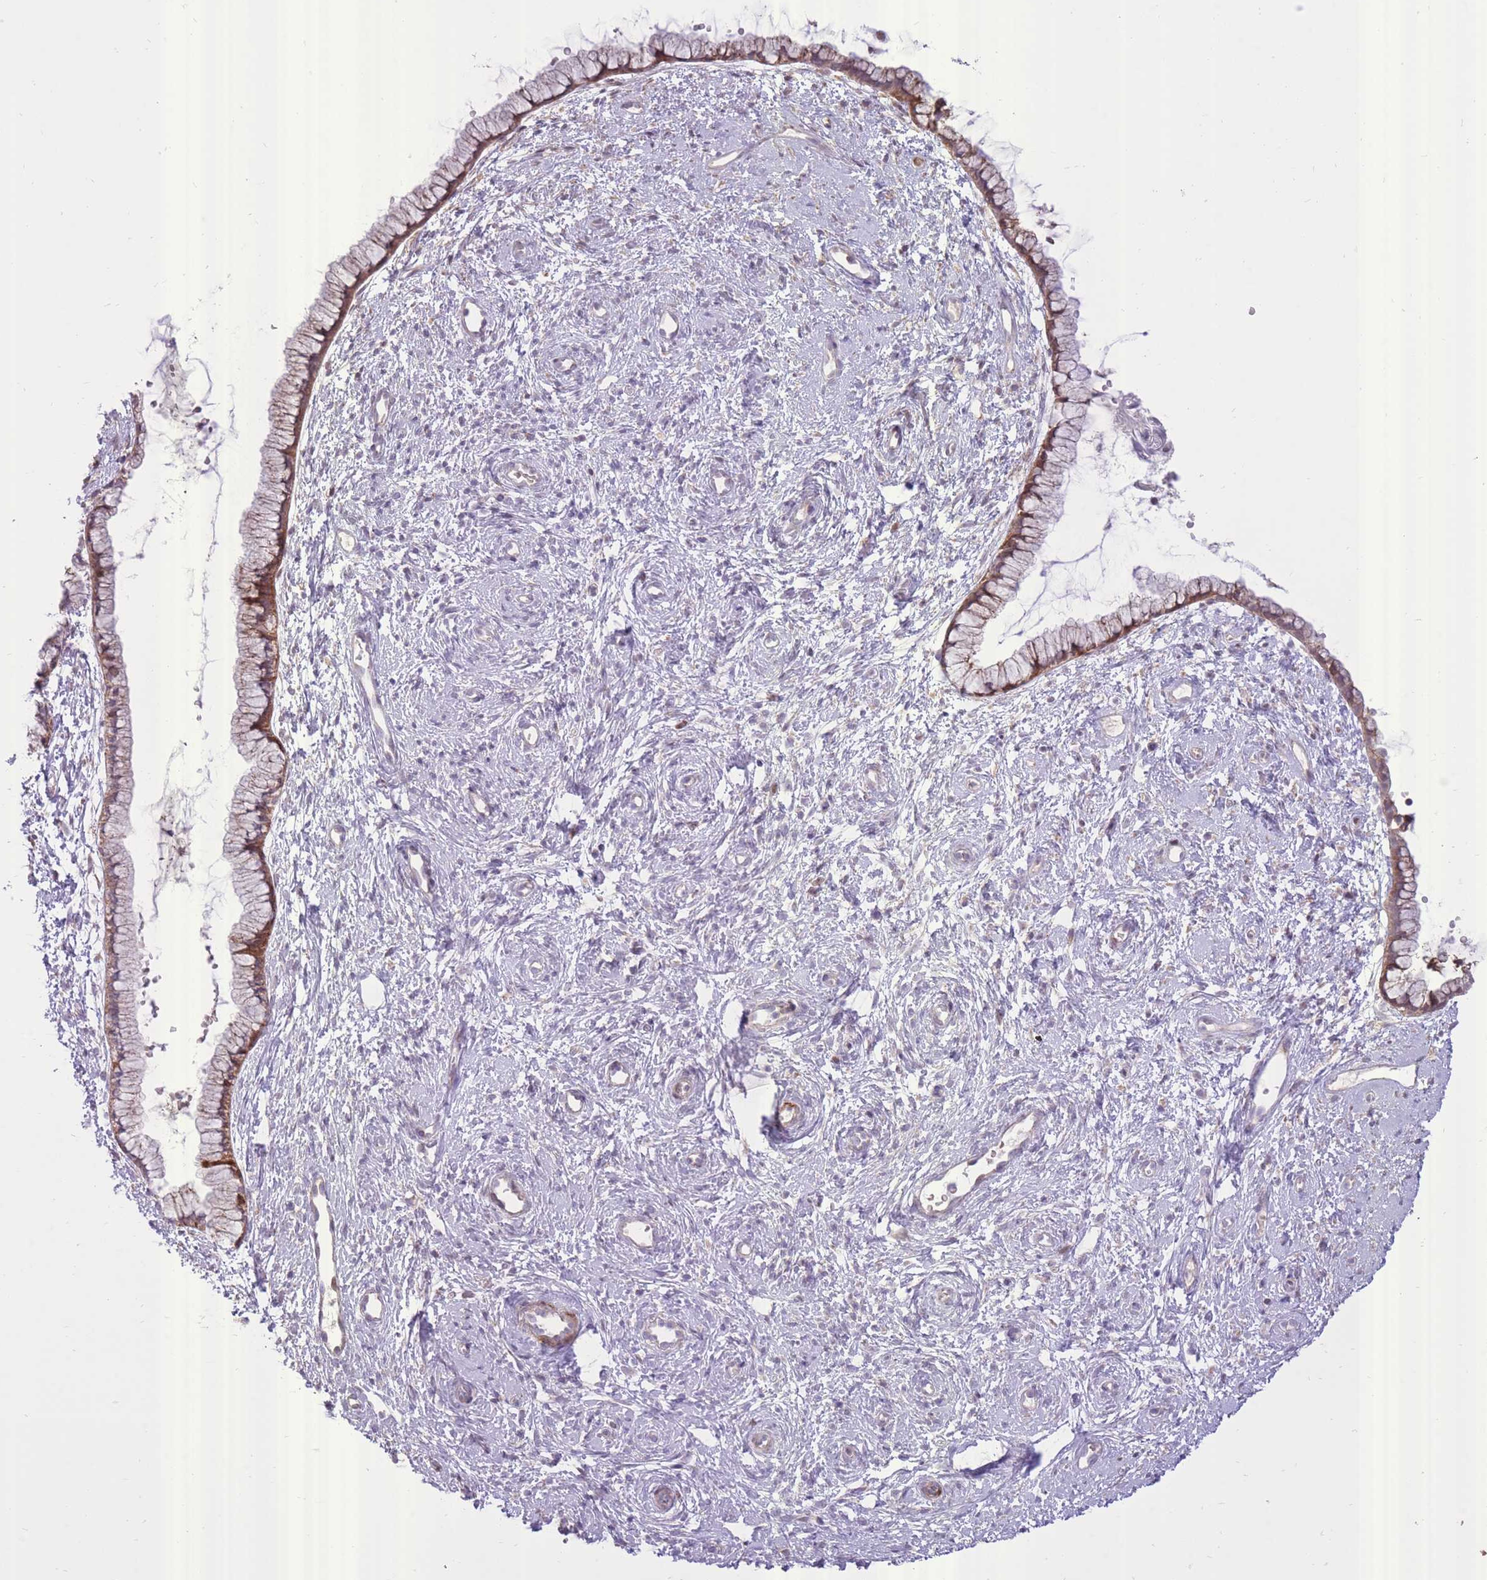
{"staining": {"intensity": "moderate", "quantity": ">75%", "location": "cytoplasmic/membranous"}, "tissue": "cervix", "cell_type": "Glandular cells", "image_type": "normal", "snomed": [{"axis": "morphology", "description": "Normal tissue, NOS"}, {"axis": "topography", "description": "Cervix"}], "caption": "An immunohistochemistry (IHC) photomicrograph of unremarkable tissue is shown. Protein staining in brown shows moderate cytoplasmic/membranous positivity in cervix within glandular cells. The staining was performed using DAB, with brown indicating positive protein expression. Nuclei are stained blue with hematoxylin.", "gene": "SLC4A4", "patient": {"sex": "female", "age": 57}}